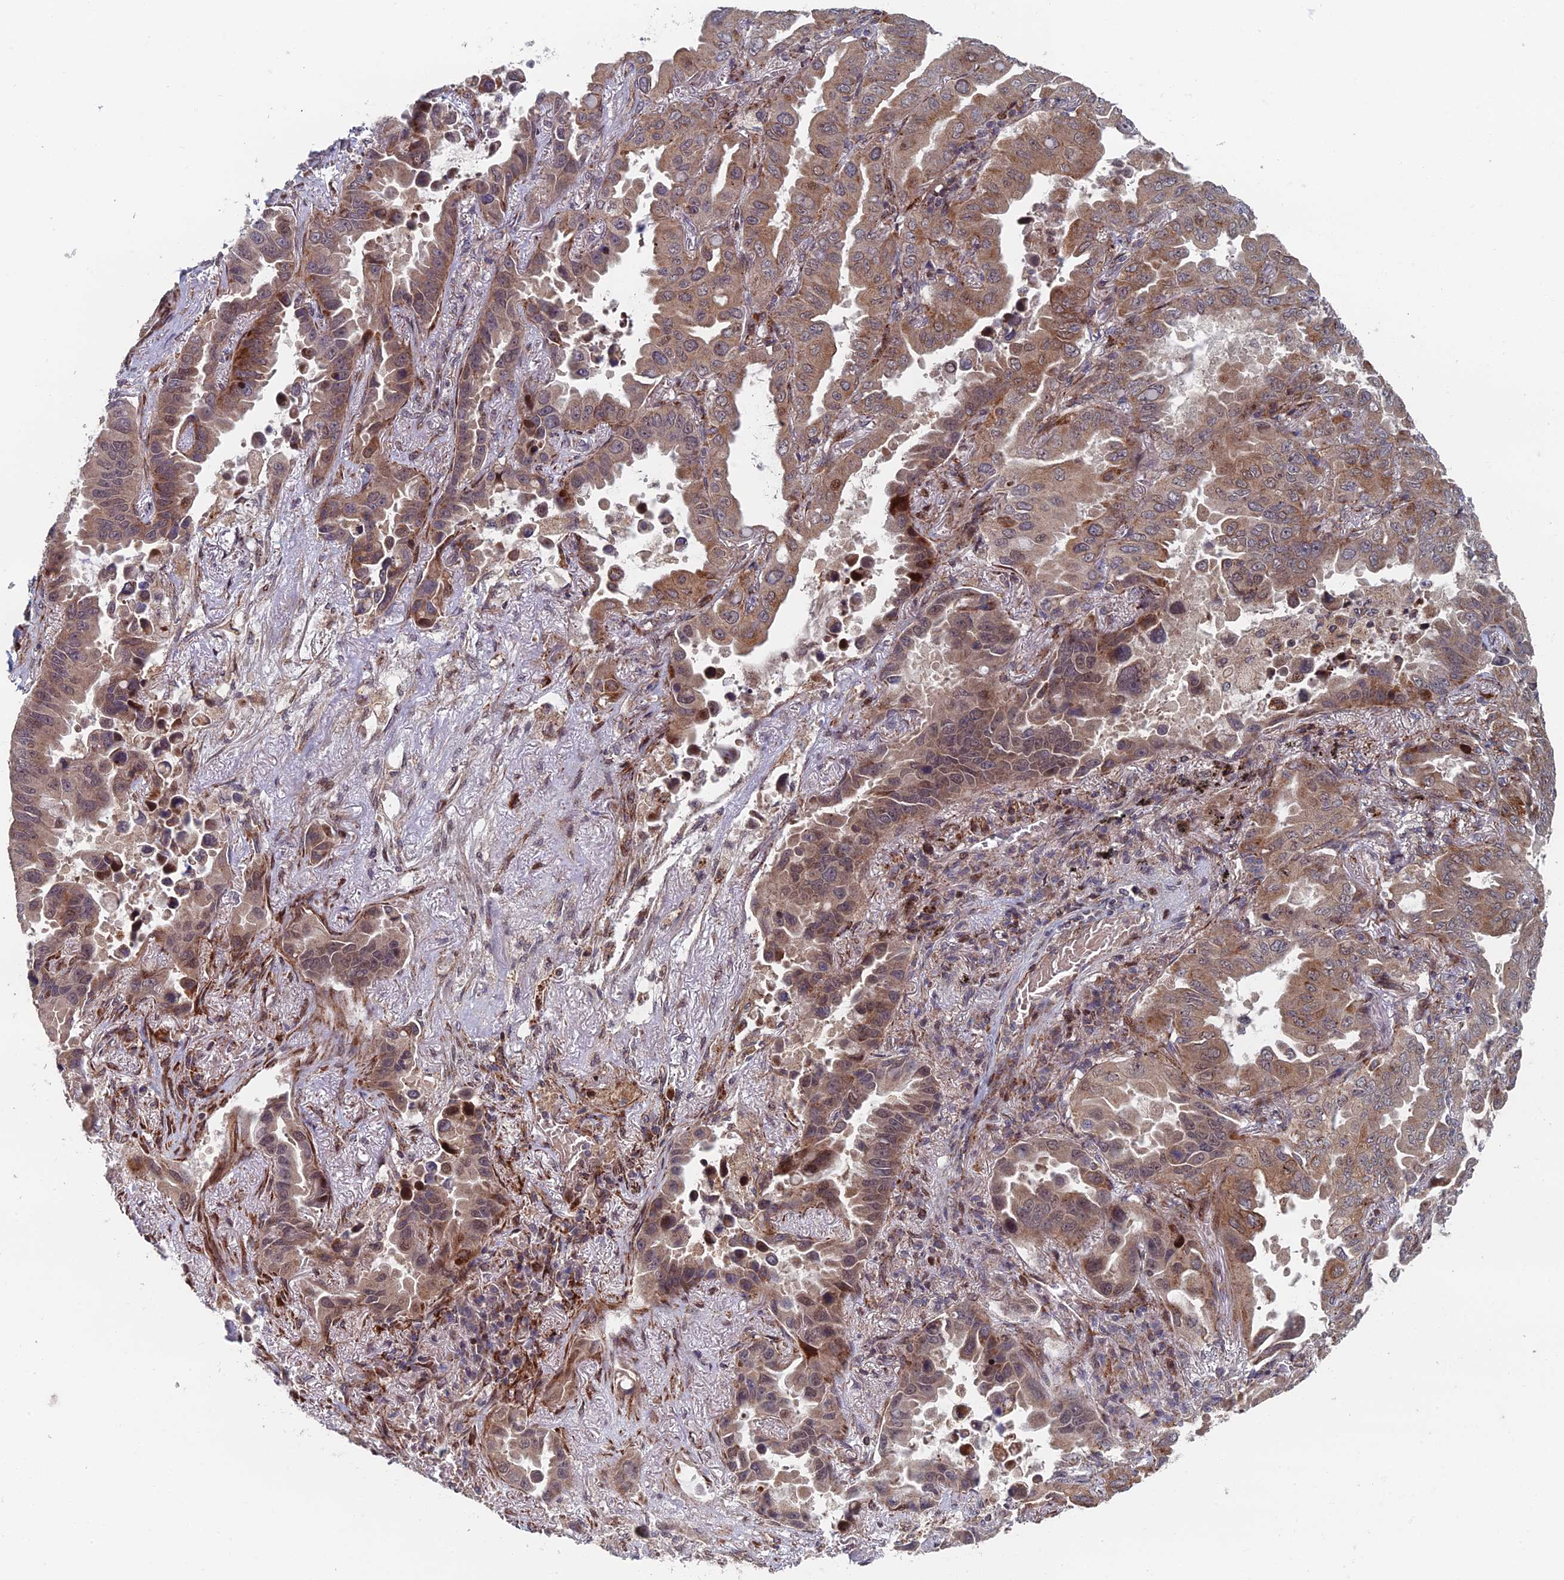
{"staining": {"intensity": "moderate", "quantity": "25%-75%", "location": "cytoplasmic/membranous"}, "tissue": "lung cancer", "cell_type": "Tumor cells", "image_type": "cancer", "snomed": [{"axis": "morphology", "description": "Adenocarcinoma, NOS"}, {"axis": "topography", "description": "Lung"}], "caption": "Lung cancer stained with a brown dye demonstrates moderate cytoplasmic/membranous positive expression in approximately 25%-75% of tumor cells.", "gene": "GTF2IRD1", "patient": {"sex": "male", "age": 64}}